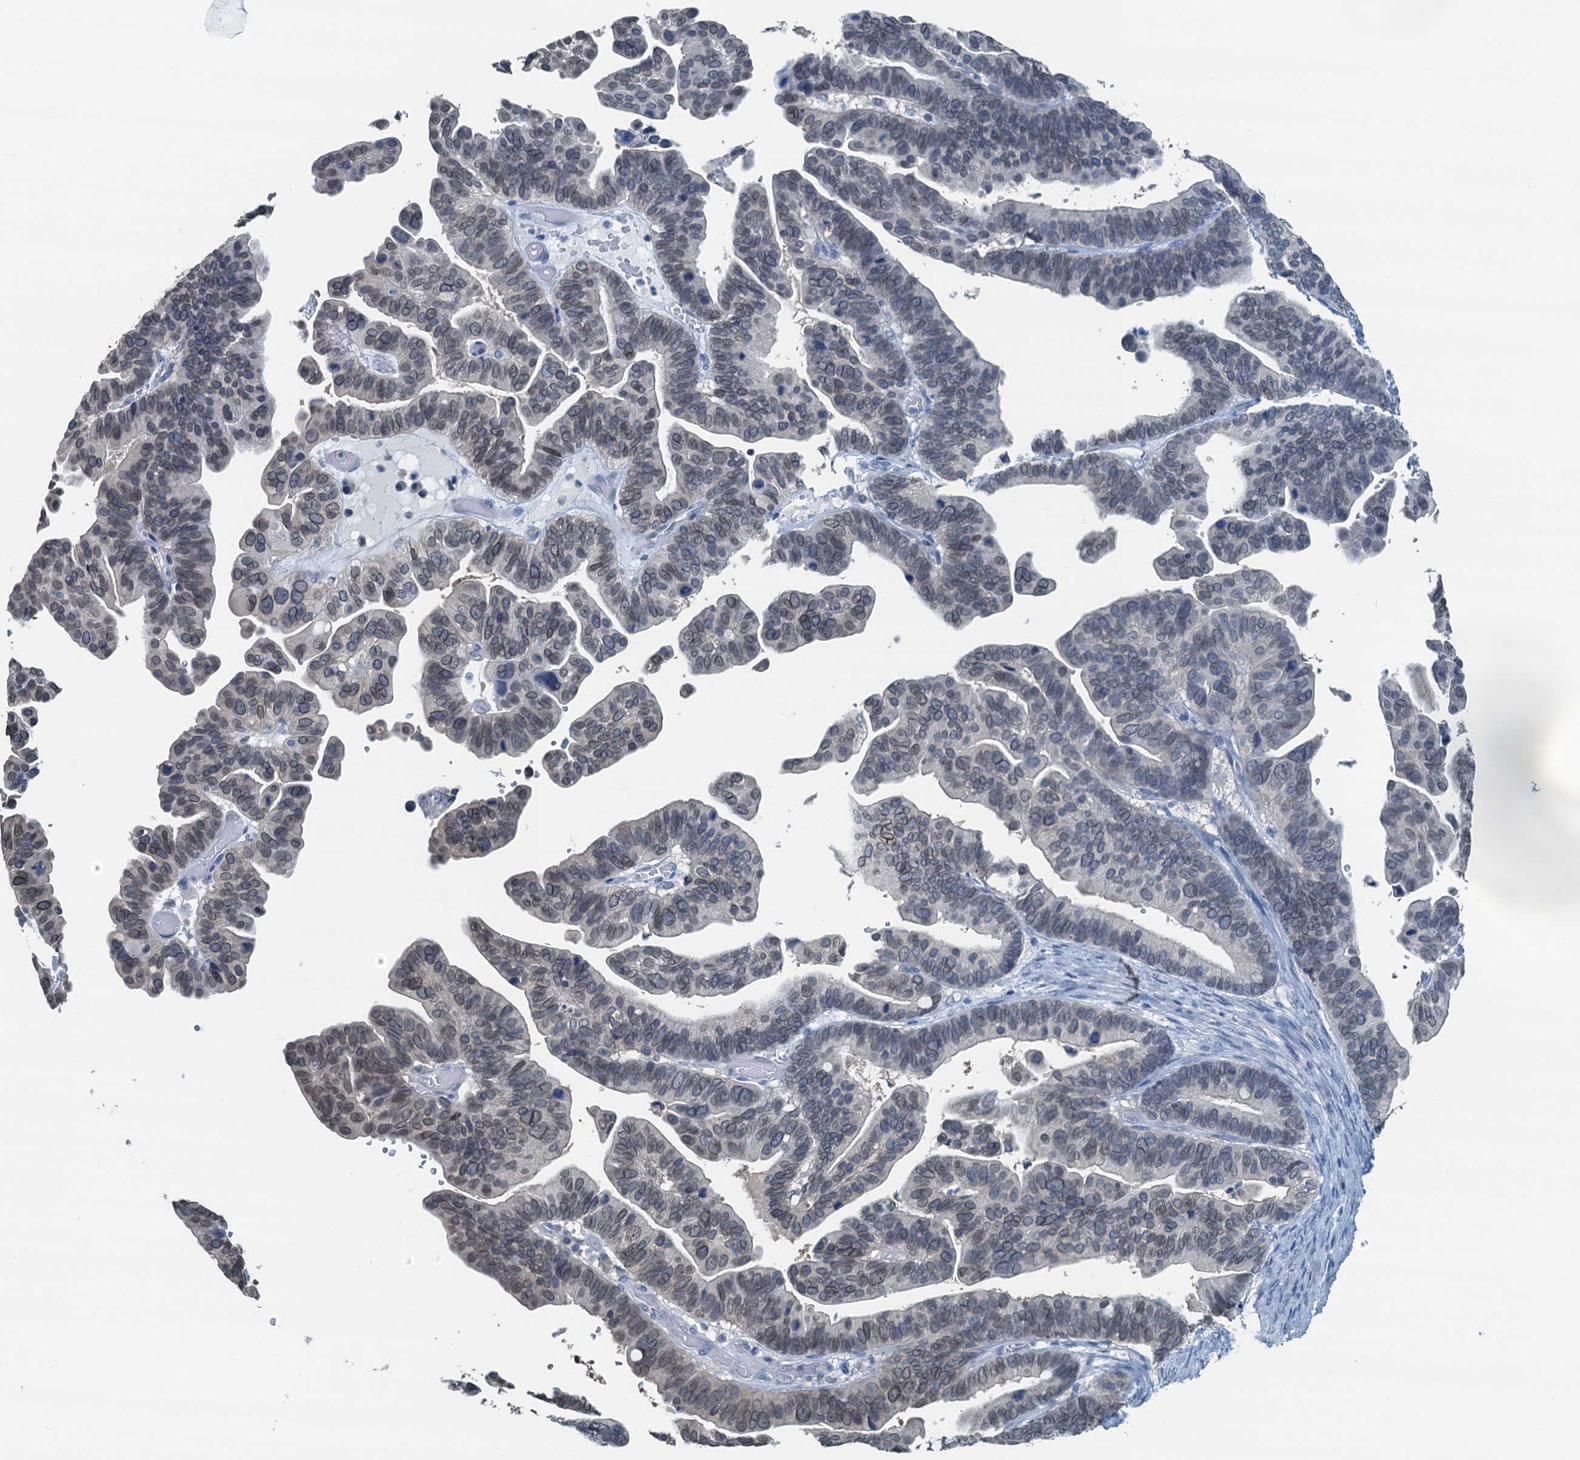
{"staining": {"intensity": "weak", "quantity": "25%-75%", "location": "cytoplasmic/membranous,nuclear"}, "tissue": "ovarian cancer", "cell_type": "Tumor cells", "image_type": "cancer", "snomed": [{"axis": "morphology", "description": "Cystadenocarcinoma, serous, NOS"}, {"axis": "topography", "description": "Ovary"}], "caption": "High-power microscopy captured an immunohistochemistry micrograph of ovarian cancer, revealing weak cytoplasmic/membranous and nuclear expression in approximately 25%-75% of tumor cells. The protein is stained brown, and the nuclei are stained in blue (DAB (3,3'-diaminobenzidine) IHC with brightfield microscopy, high magnification).", "gene": "C11orf54", "patient": {"sex": "female", "age": 56}}